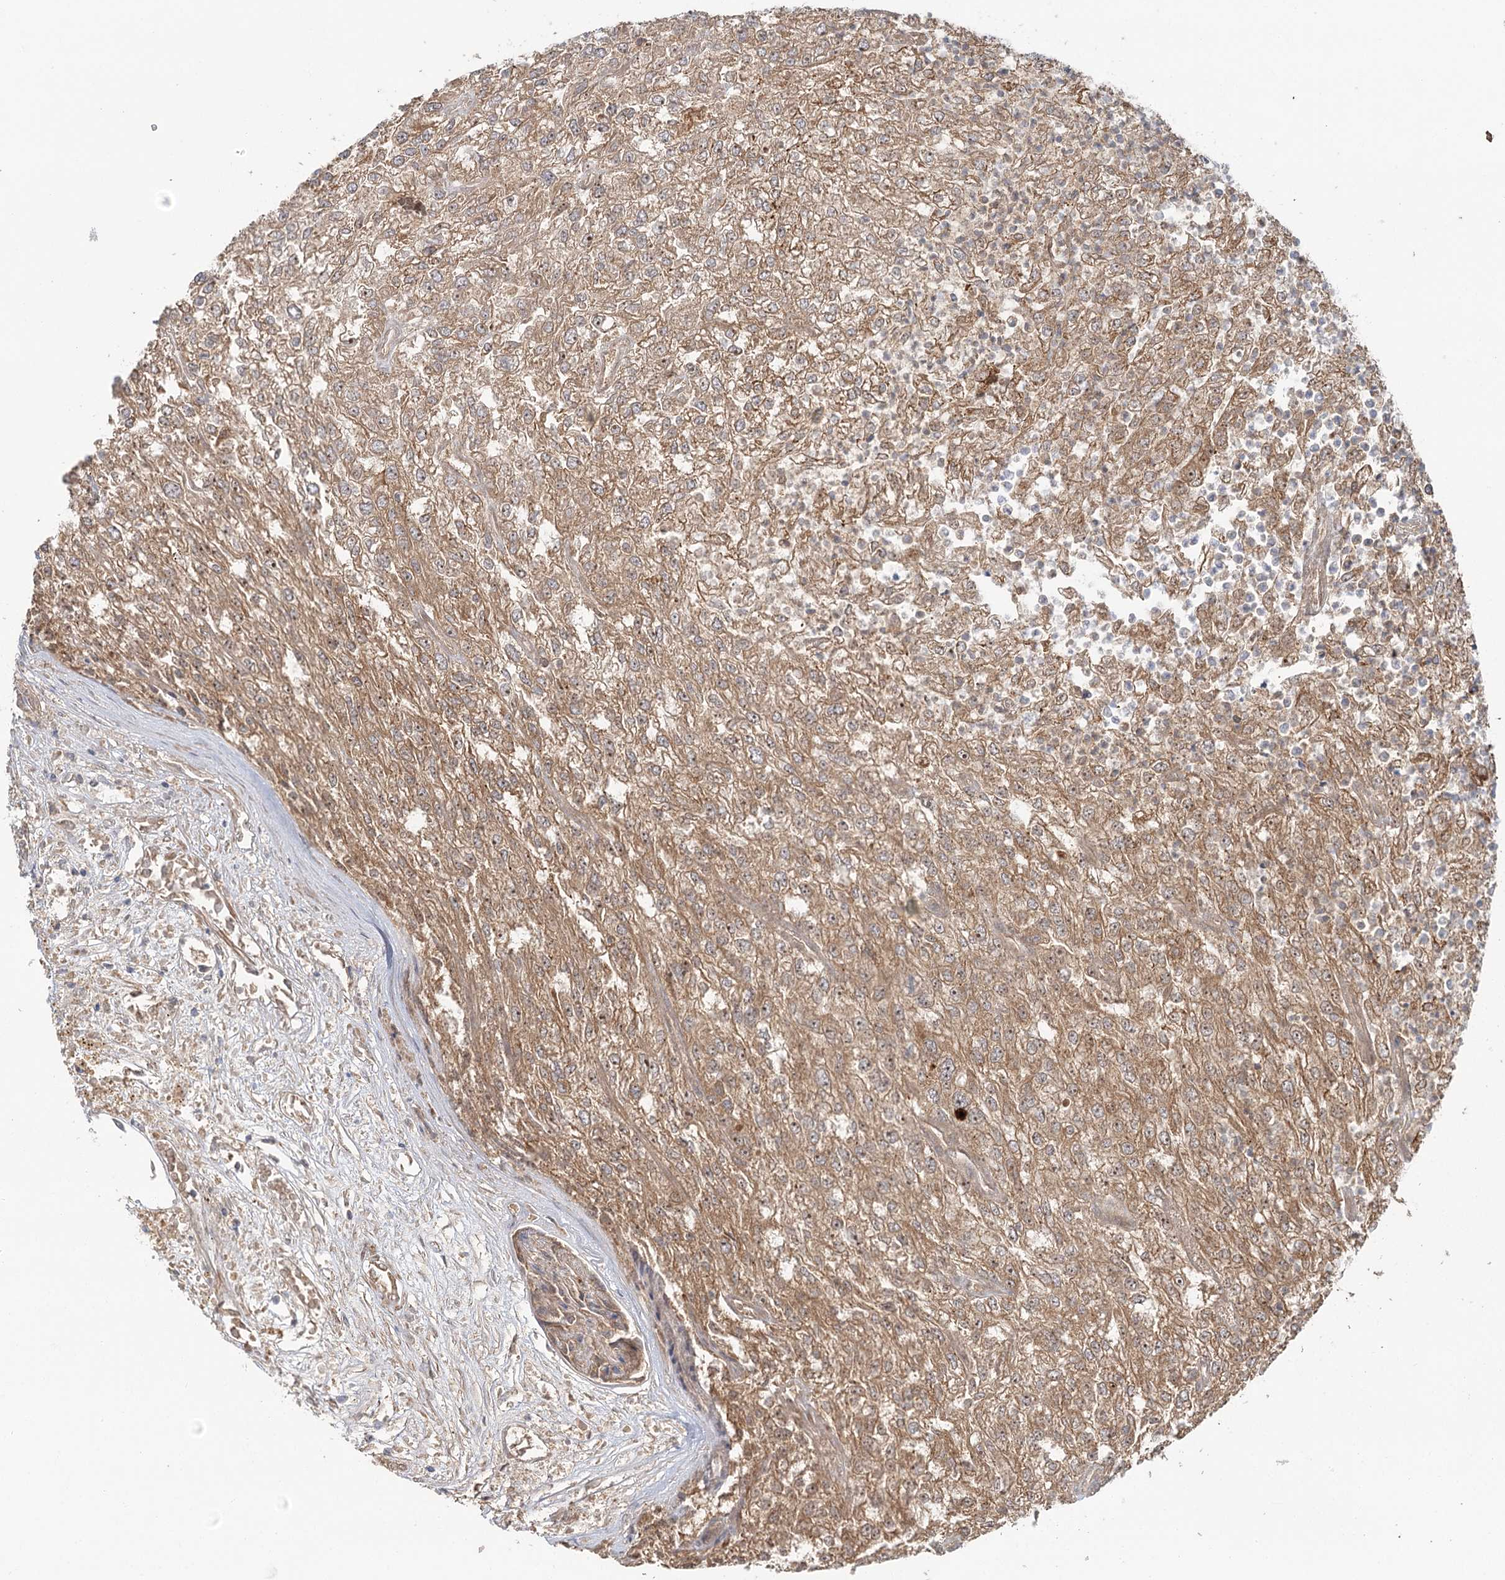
{"staining": {"intensity": "moderate", "quantity": ">75%", "location": "cytoplasmic/membranous,nuclear"}, "tissue": "renal cancer", "cell_type": "Tumor cells", "image_type": "cancer", "snomed": [{"axis": "morphology", "description": "Adenocarcinoma, NOS"}, {"axis": "topography", "description": "Kidney"}], "caption": "Renal adenocarcinoma tissue displays moderate cytoplasmic/membranous and nuclear expression in about >75% of tumor cells, visualized by immunohistochemistry.", "gene": "RAPGEF6", "patient": {"sex": "female", "age": 54}}